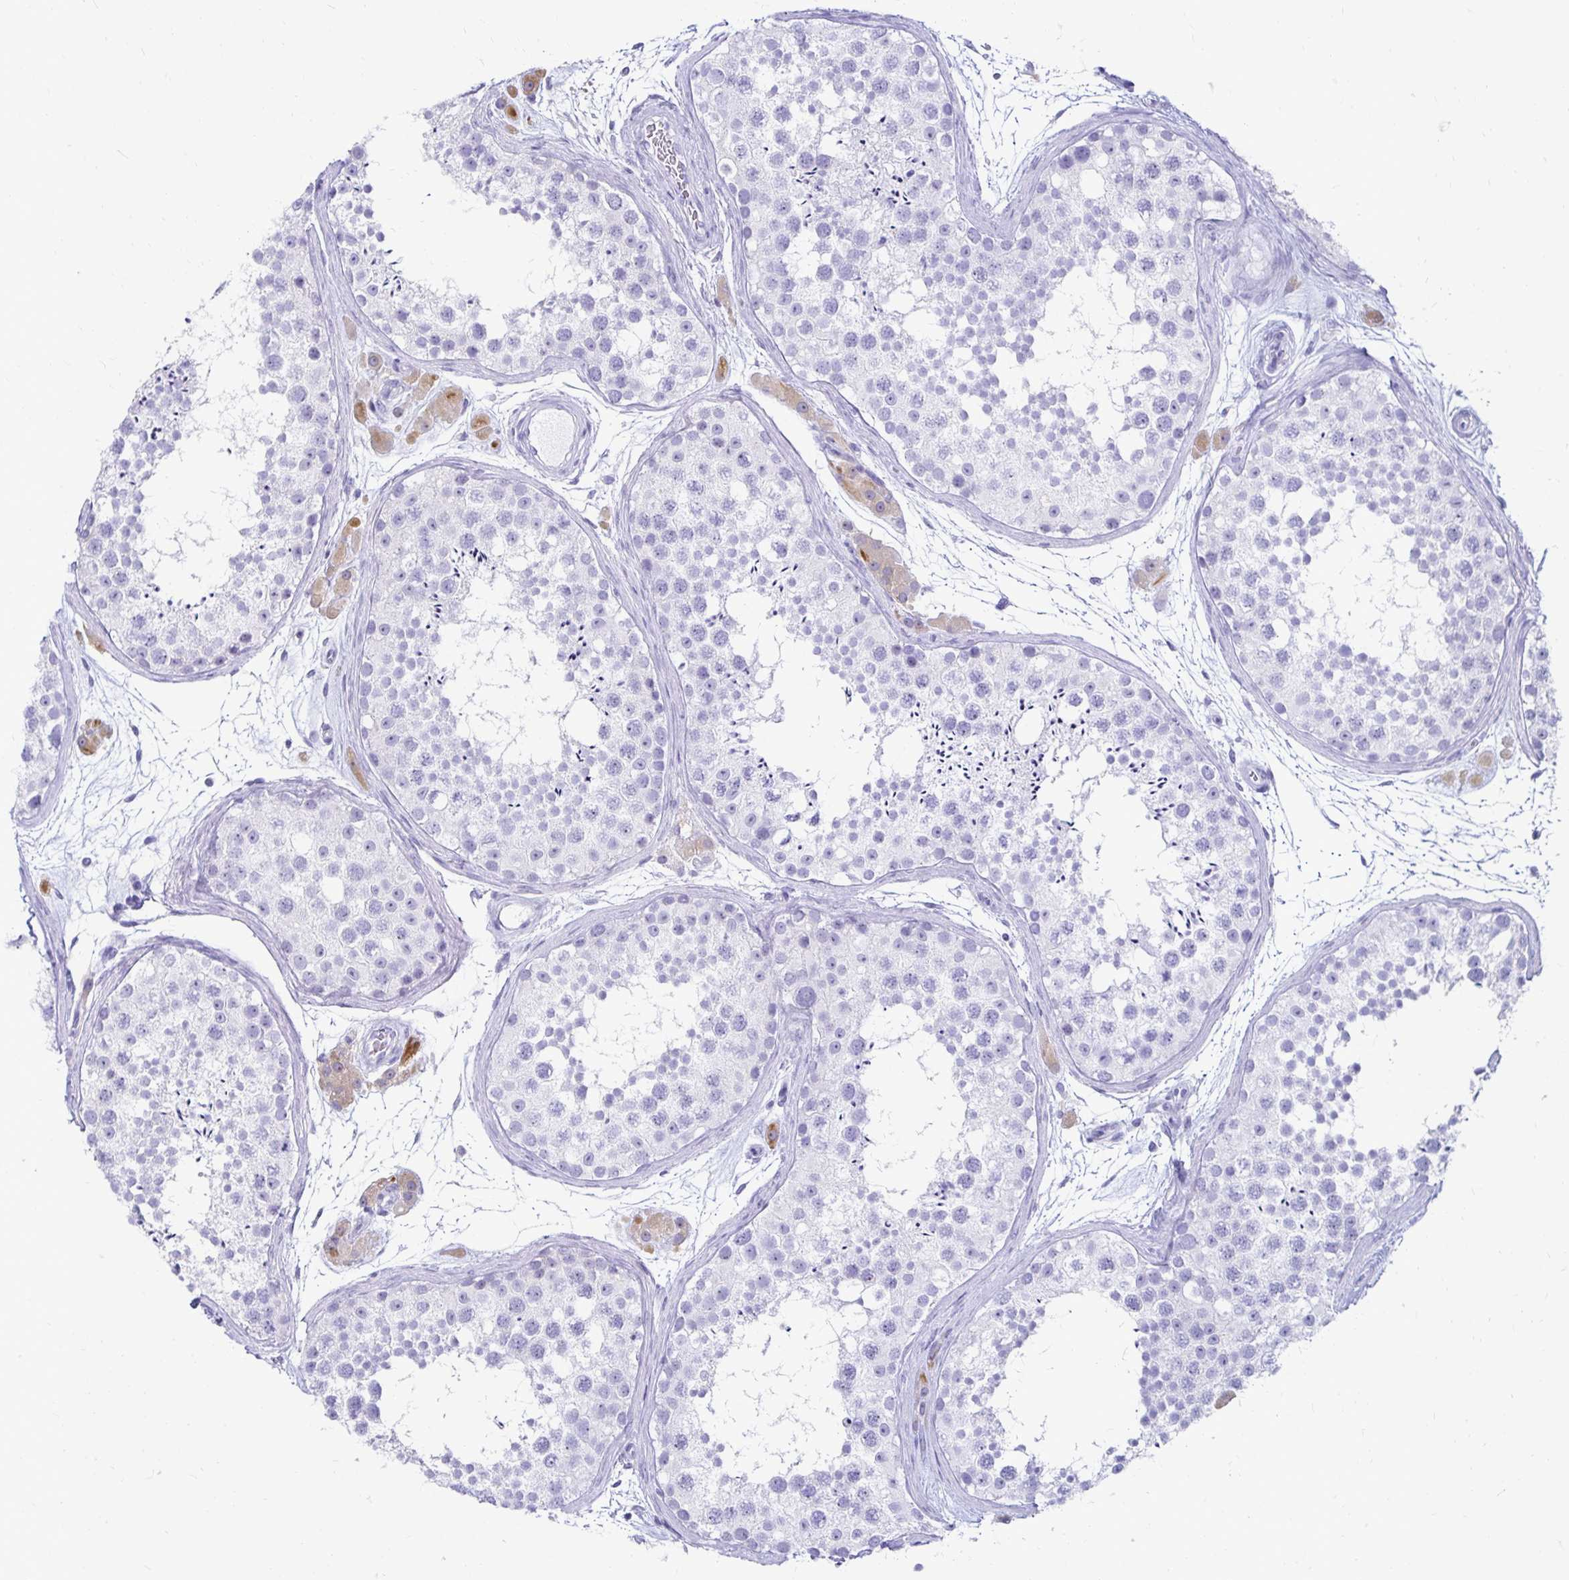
{"staining": {"intensity": "negative", "quantity": "none", "location": "none"}, "tissue": "testis", "cell_type": "Cells in seminiferous ducts", "image_type": "normal", "snomed": [{"axis": "morphology", "description": "Normal tissue, NOS"}, {"axis": "topography", "description": "Testis"}], "caption": "IHC of normal testis shows no expression in cells in seminiferous ducts. The staining is performed using DAB (3,3'-diaminobenzidine) brown chromogen with nuclei counter-stained in using hematoxylin.", "gene": "CST6", "patient": {"sex": "male", "age": 41}}